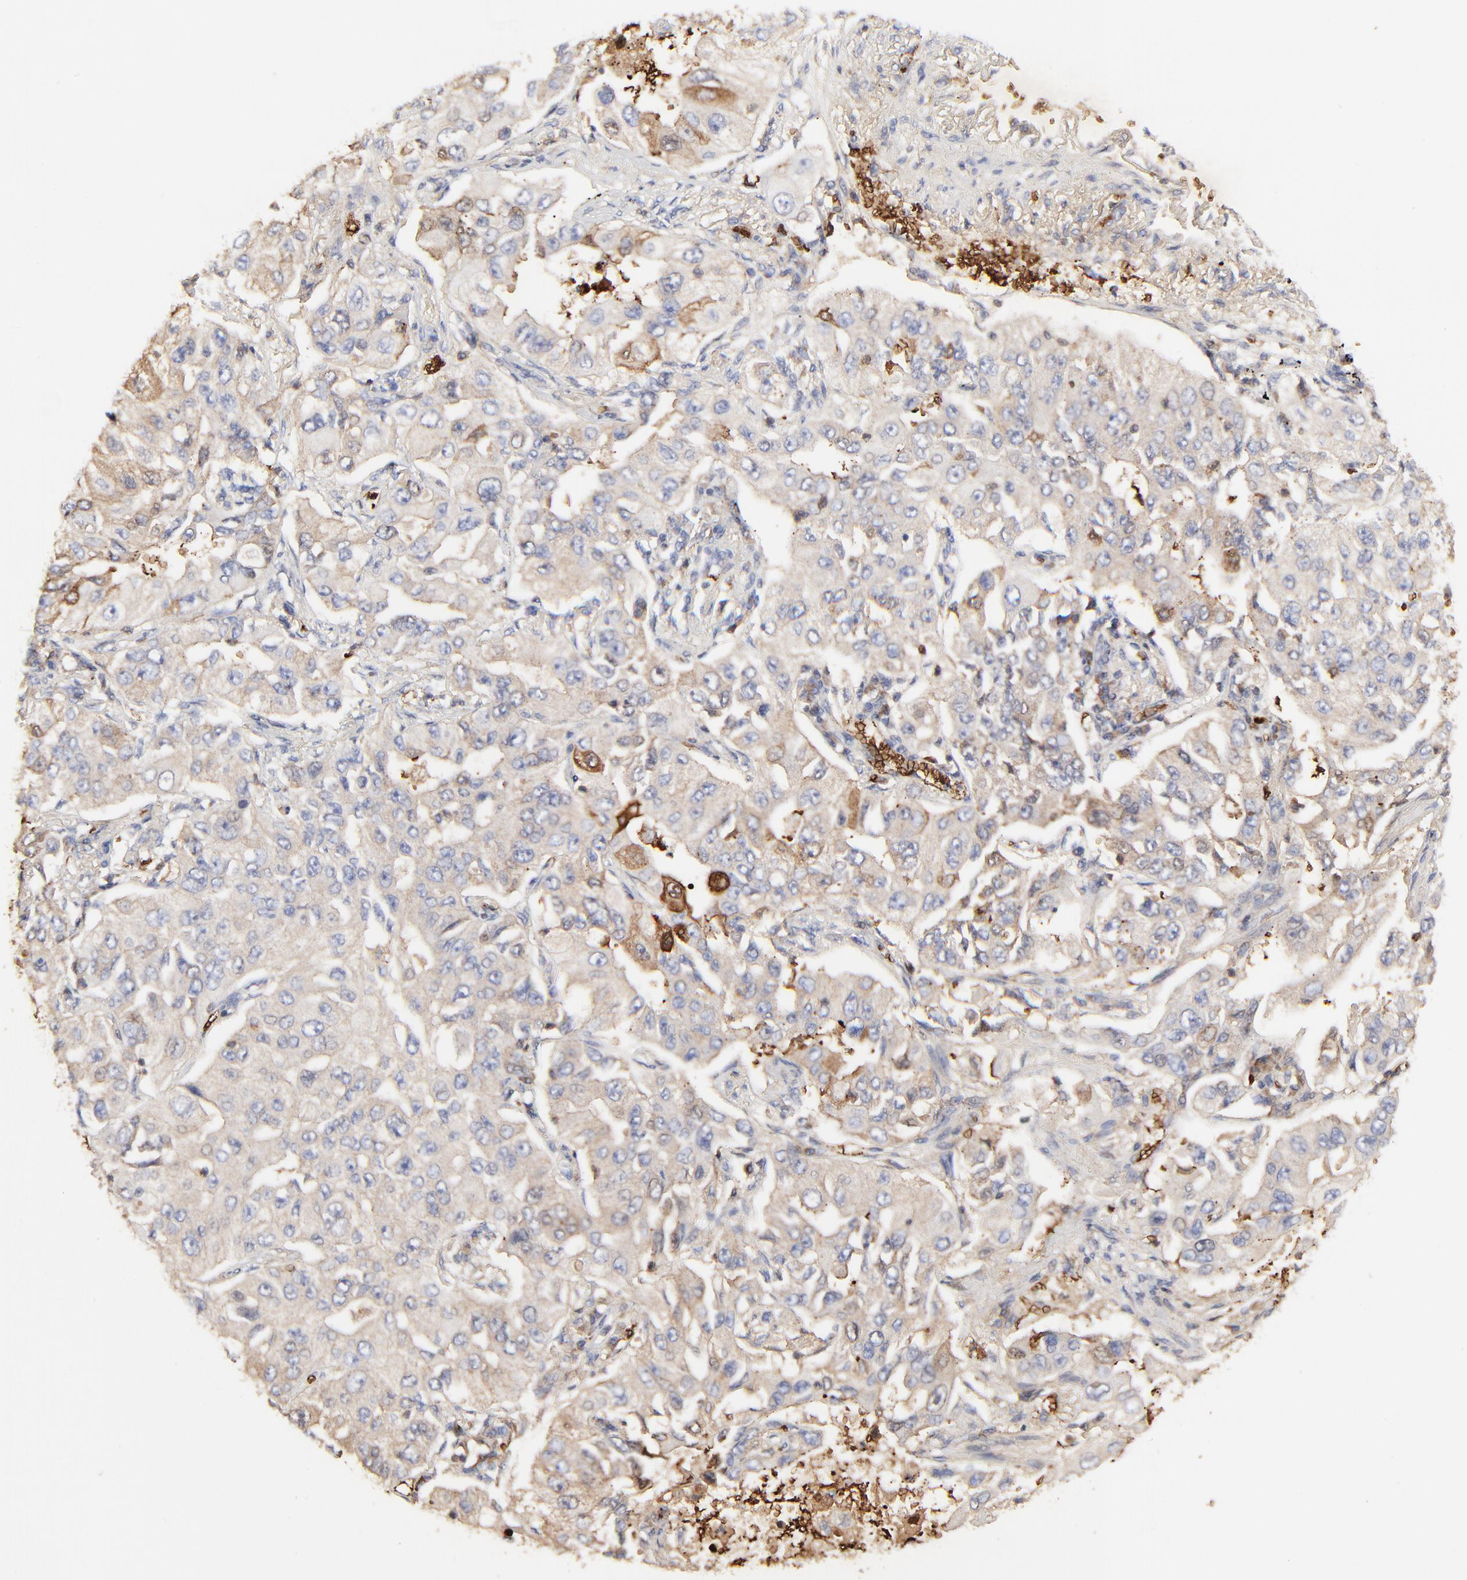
{"staining": {"intensity": "weak", "quantity": ">75%", "location": "cytoplasmic/membranous"}, "tissue": "lung cancer", "cell_type": "Tumor cells", "image_type": "cancer", "snomed": [{"axis": "morphology", "description": "Adenocarcinoma, NOS"}, {"axis": "topography", "description": "Lung"}], "caption": "Lung adenocarcinoma stained for a protein (brown) displays weak cytoplasmic/membranous positive positivity in approximately >75% of tumor cells.", "gene": "PAG1", "patient": {"sex": "male", "age": 84}}